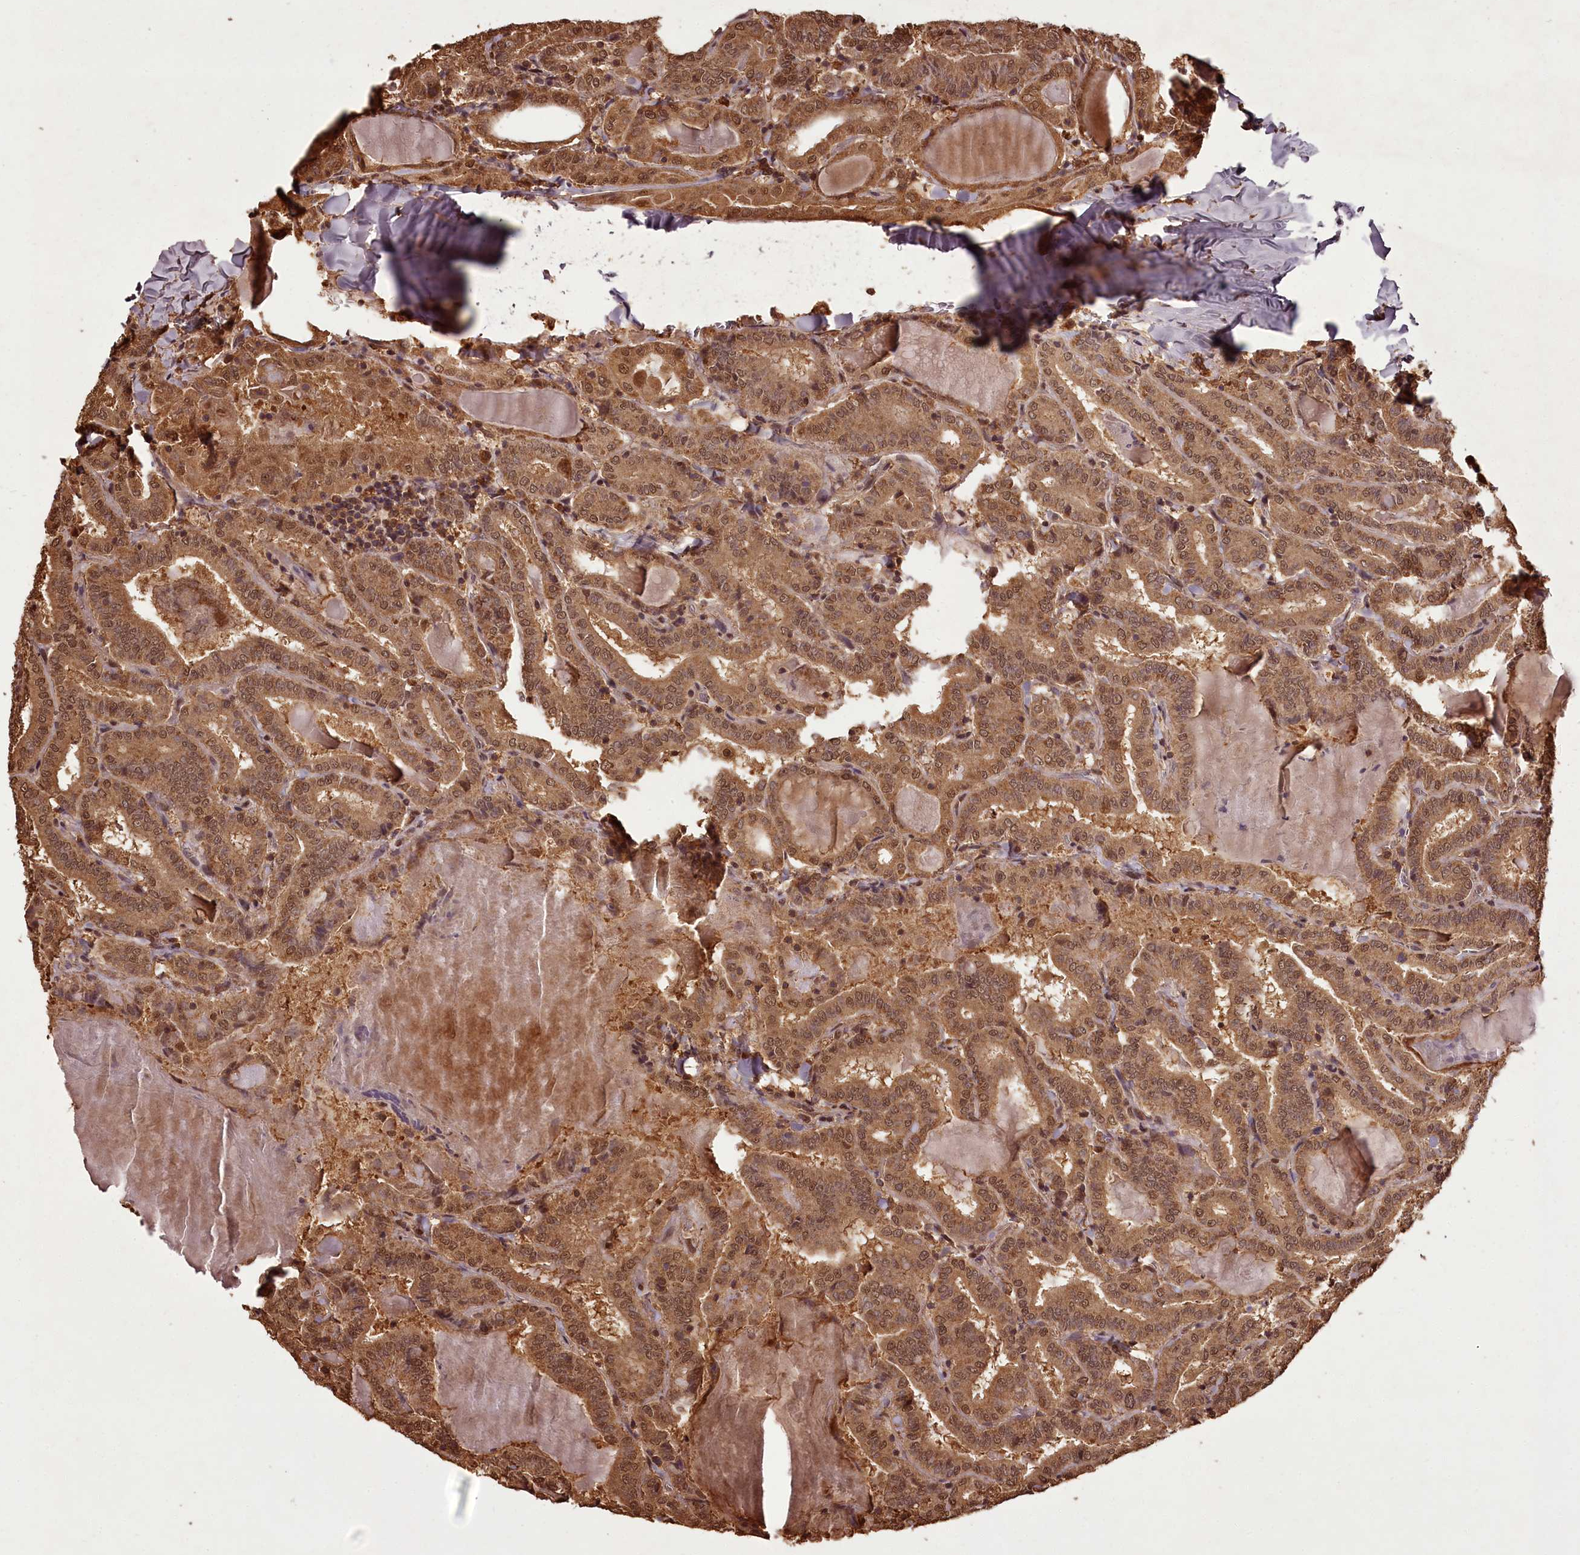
{"staining": {"intensity": "moderate", "quantity": ">75%", "location": "cytoplasmic/membranous,nuclear"}, "tissue": "thyroid cancer", "cell_type": "Tumor cells", "image_type": "cancer", "snomed": [{"axis": "morphology", "description": "Papillary adenocarcinoma, NOS"}, {"axis": "topography", "description": "Thyroid gland"}], "caption": "Immunohistochemical staining of thyroid papillary adenocarcinoma displays moderate cytoplasmic/membranous and nuclear protein positivity in about >75% of tumor cells.", "gene": "NPRL2", "patient": {"sex": "female", "age": 72}}